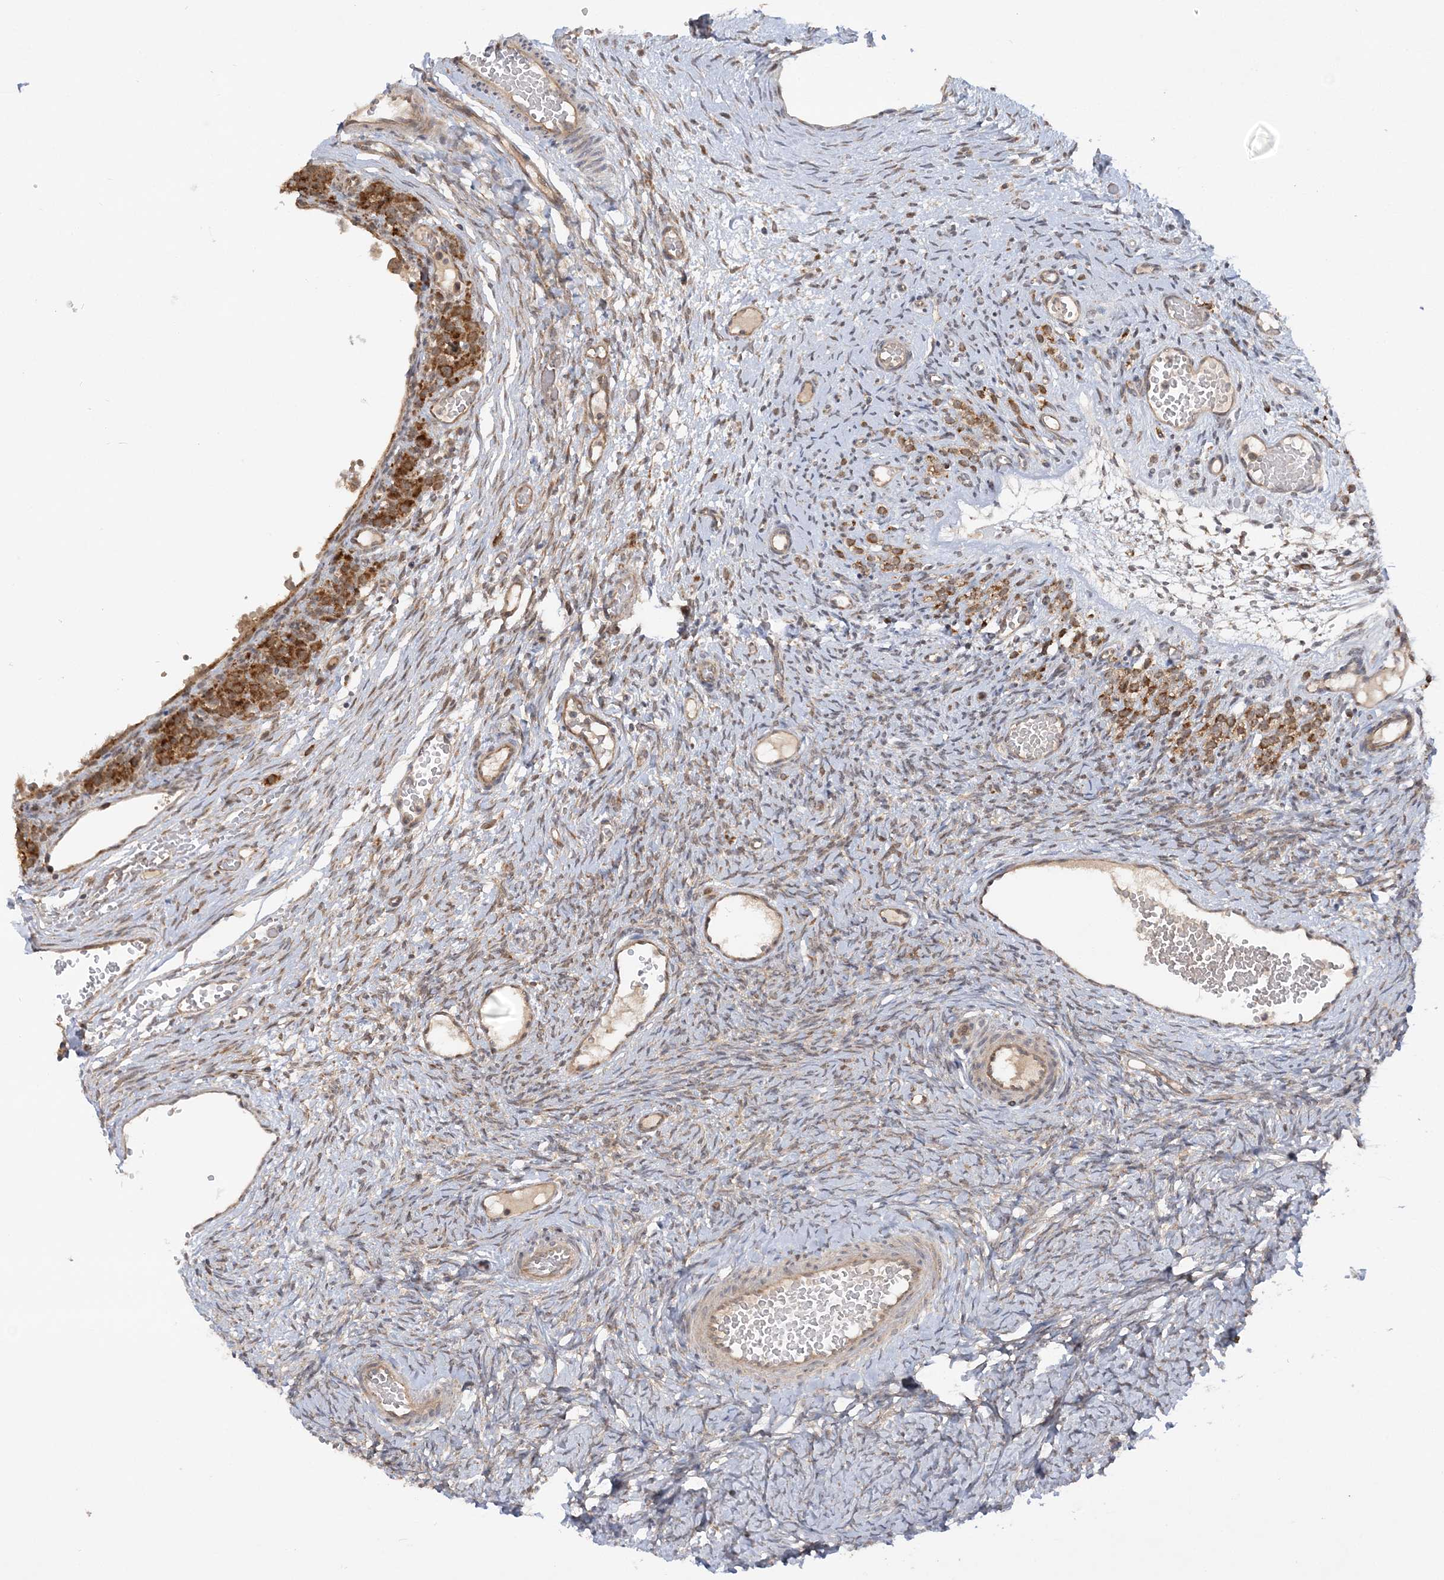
{"staining": {"intensity": "weak", "quantity": "<25%", "location": "cytoplasmic/membranous"}, "tissue": "ovary", "cell_type": "Ovarian stroma cells", "image_type": "normal", "snomed": [{"axis": "morphology", "description": "Adenocarcinoma, NOS"}, {"axis": "topography", "description": "Endometrium"}], "caption": "High power microscopy micrograph of an immunohistochemistry image of normal ovary, revealing no significant staining in ovarian stroma cells. (DAB IHC, high magnification).", "gene": "MMADHC", "patient": {"sex": "female", "age": 32}}